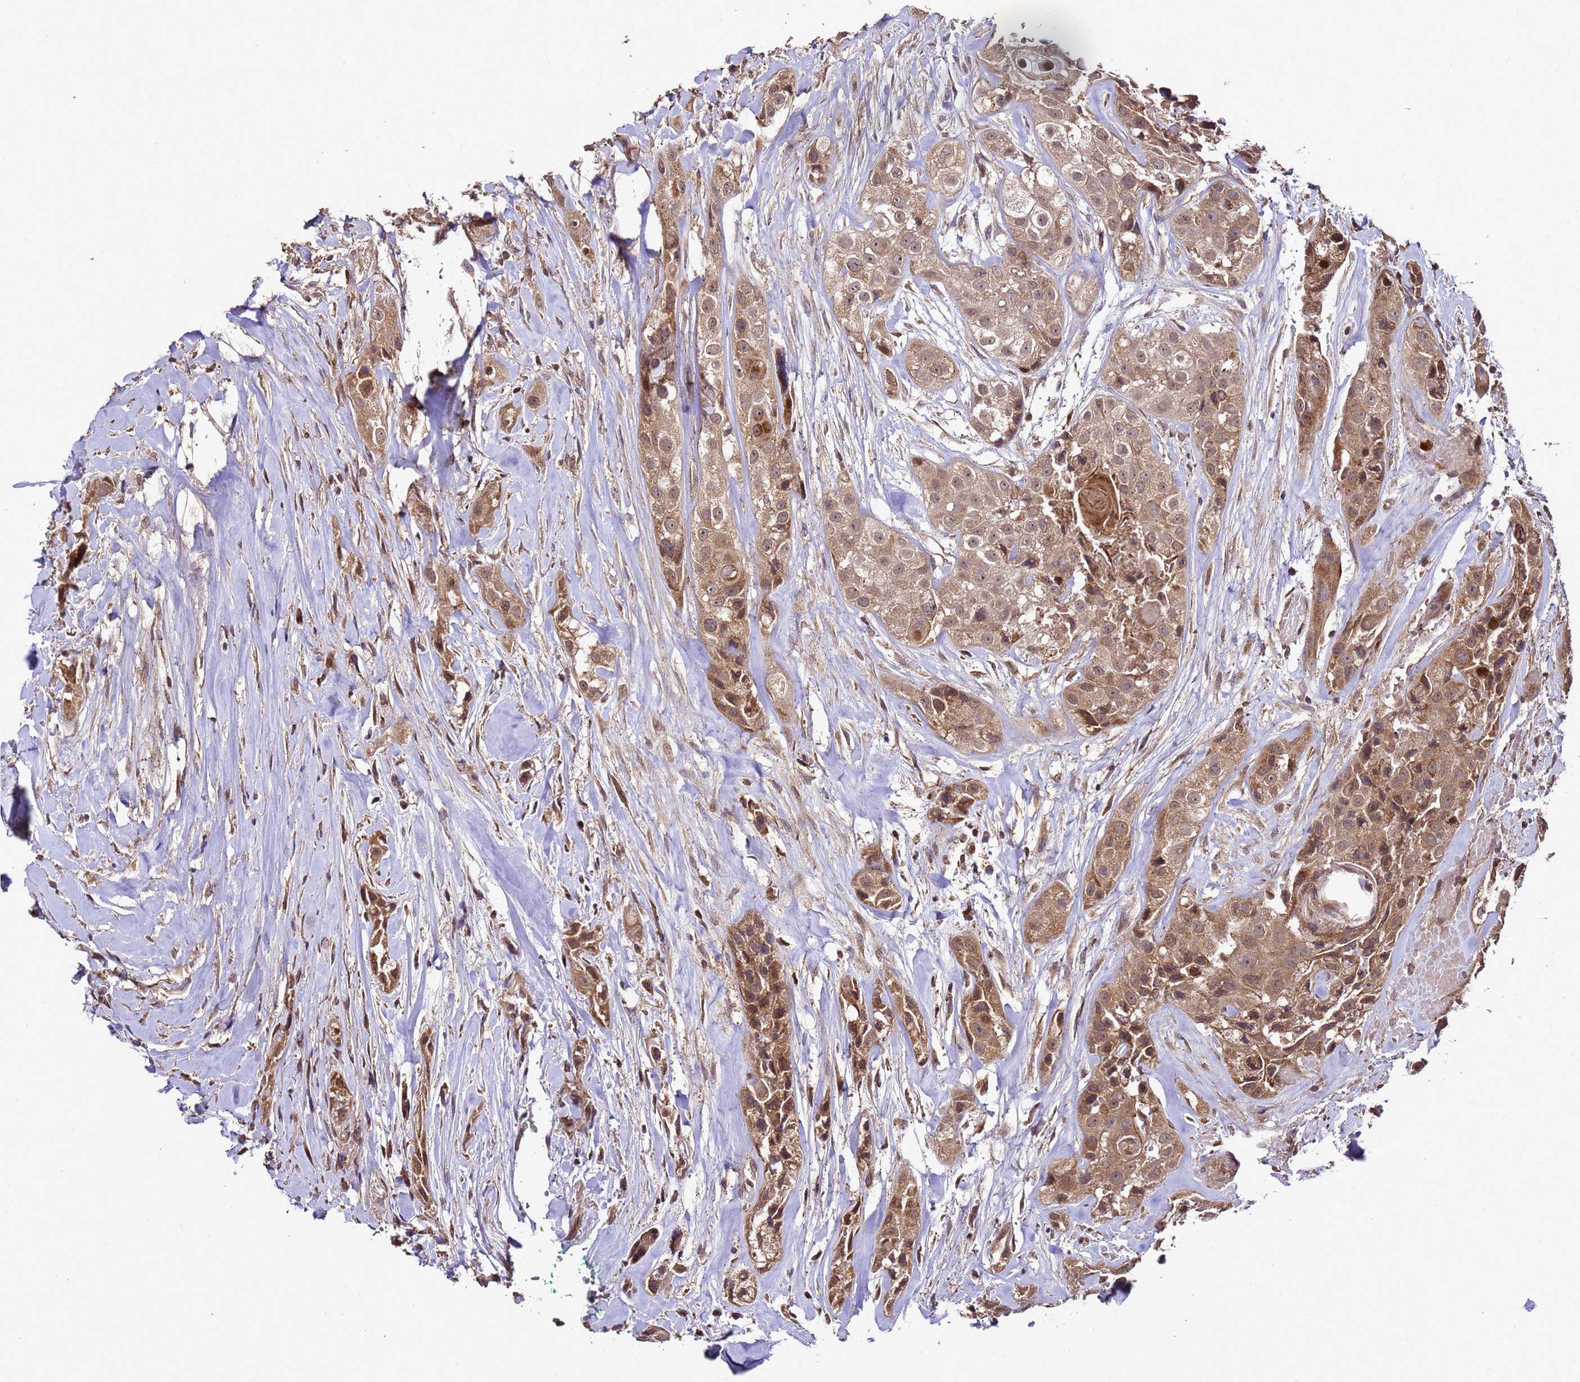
{"staining": {"intensity": "moderate", "quantity": ">75%", "location": "cytoplasmic/membranous,nuclear"}, "tissue": "head and neck cancer", "cell_type": "Tumor cells", "image_type": "cancer", "snomed": [{"axis": "morphology", "description": "Normal tissue, NOS"}, {"axis": "morphology", "description": "Squamous cell carcinoma, NOS"}, {"axis": "topography", "description": "Skeletal muscle"}, {"axis": "topography", "description": "Head-Neck"}], "caption": "IHC (DAB (3,3'-diaminobenzidine)) staining of head and neck cancer demonstrates moderate cytoplasmic/membranous and nuclear protein expression in about >75% of tumor cells. (Brightfield microscopy of DAB IHC at high magnification).", "gene": "PRODH", "patient": {"sex": "male", "age": 51}}